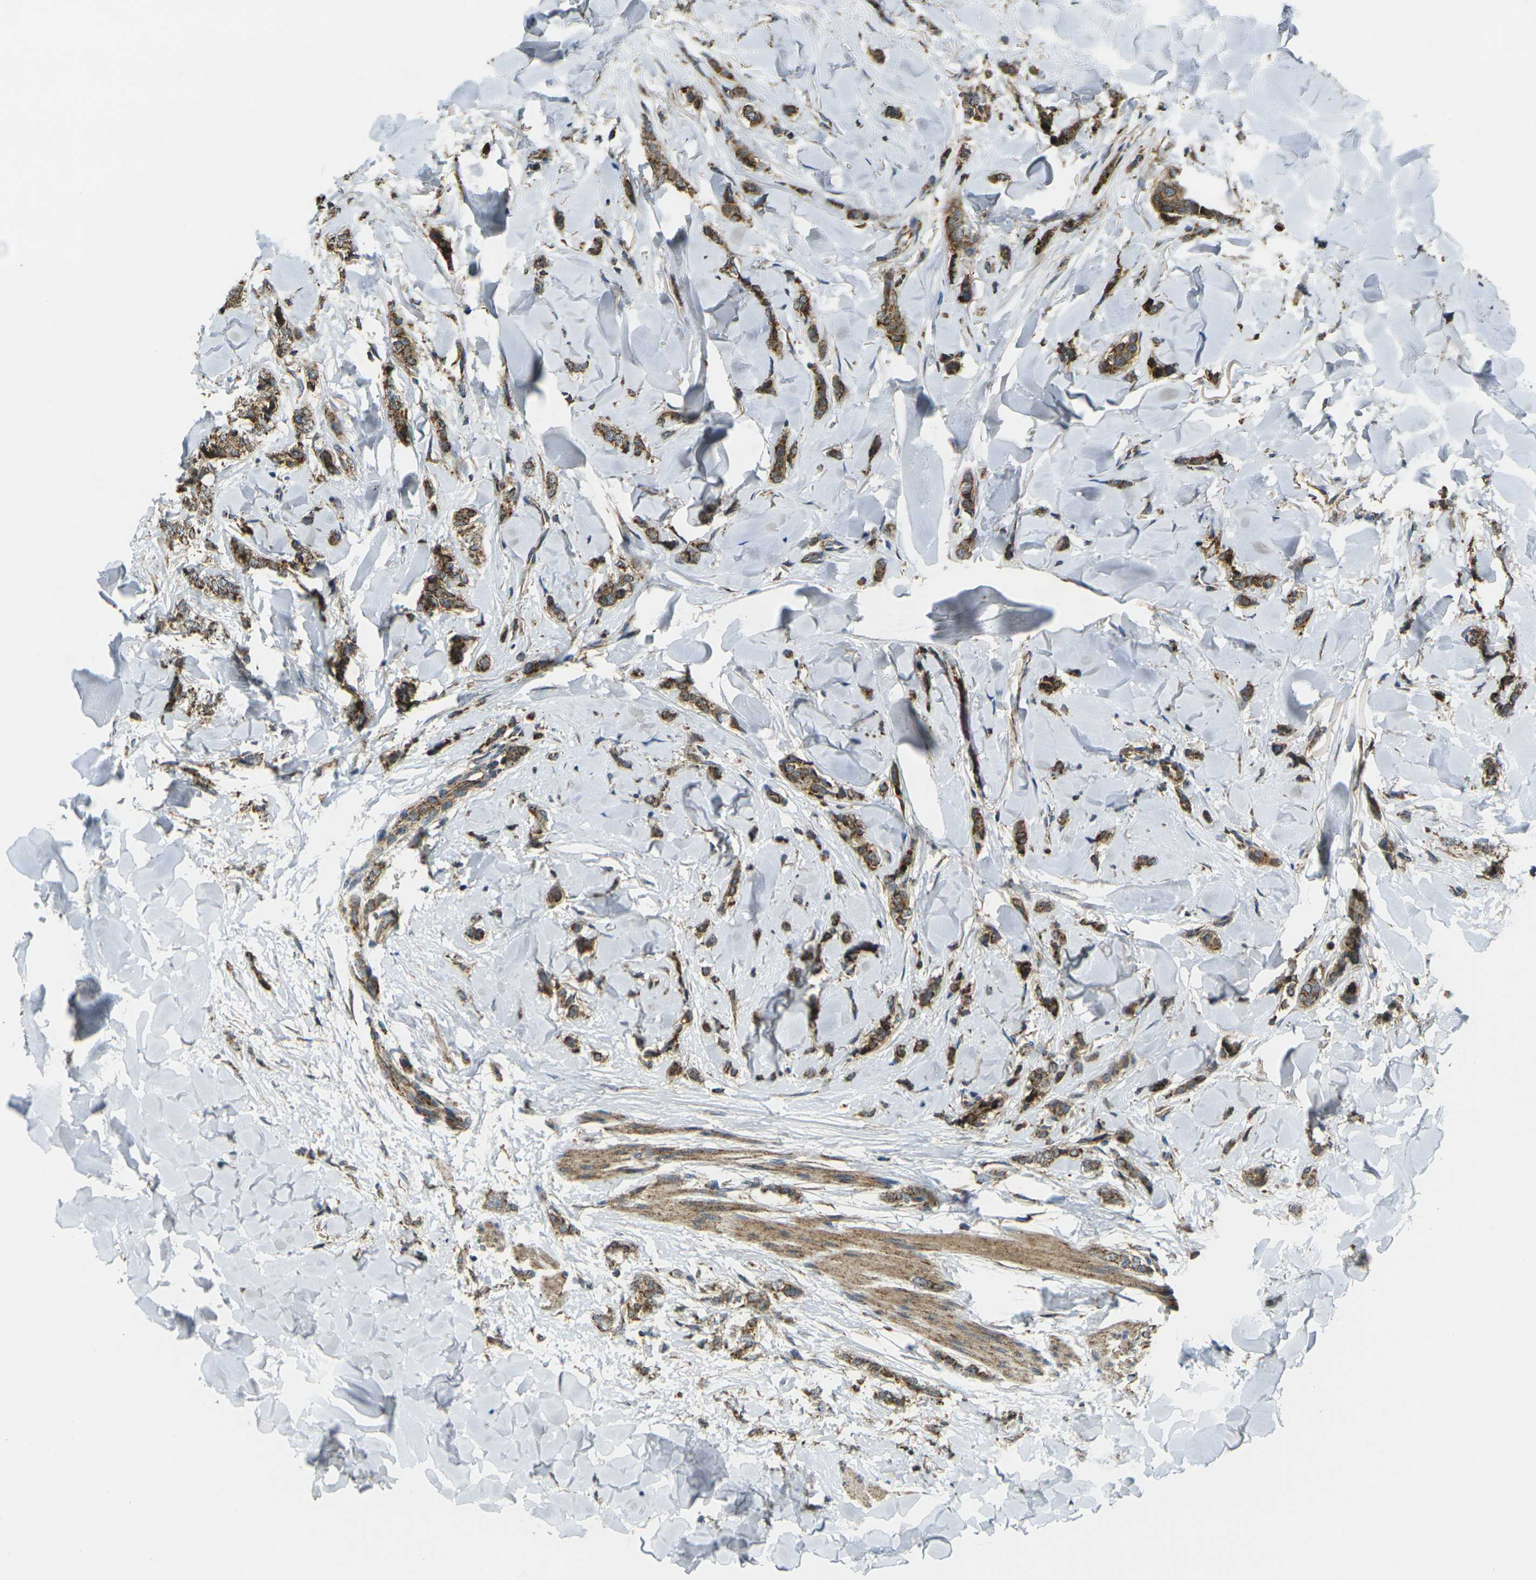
{"staining": {"intensity": "strong", "quantity": ">75%", "location": "cytoplasmic/membranous"}, "tissue": "breast cancer", "cell_type": "Tumor cells", "image_type": "cancer", "snomed": [{"axis": "morphology", "description": "Lobular carcinoma"}, {"axis": "topography", "description": "Skin"}, {"axis": "topography", "description": "Breast"}], "caption": "Tumor cells show high levels of strong cytoplasmic/membranous staining in approximately >75% of cells in human breast cancer (lobular carcinoma).", "gene": "IGF1R", "patient": {"sex": "female", "age": 46}}